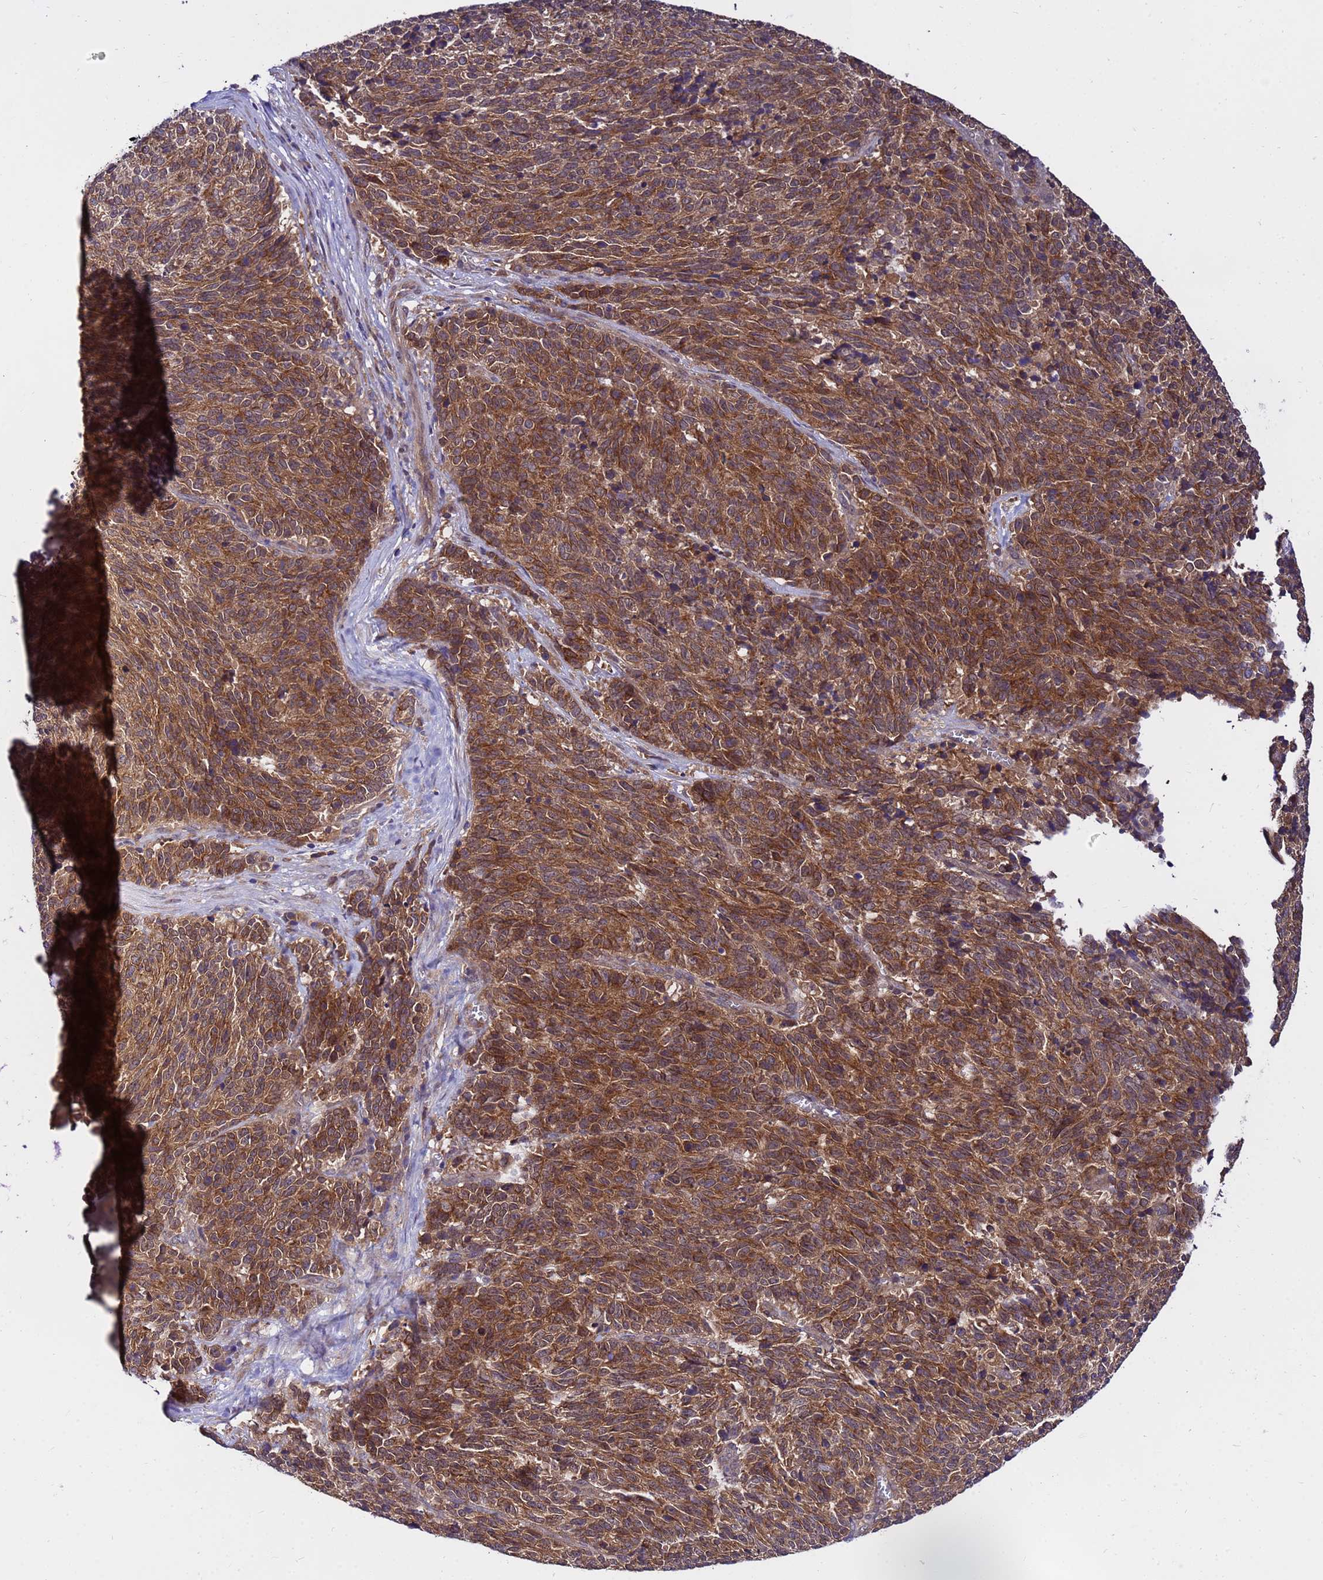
{"staining": {"intensity": "moderate", "quantity": ">75%", "location": "cytoplasmic/membranous"}, "tissue": "cervical cancer", "cell_type": "Tumor cells", "image_type": "cancer", "snomed": [{"axis": "morphology", "description": "Squamous cell carcinoma, NOS"}, {"axis": "topography", "description": "Cervix"}], "caption": "Protein expression analysis of cervical squamous cell carcinoma displays moderate cytoplasmic/membranous expression in approximately >75% of tumor cells. (Brightfield microscopy of DAB IHC at high magnification).", "gene": "GET3", "patient": {"sex": "female", "age": 29}}